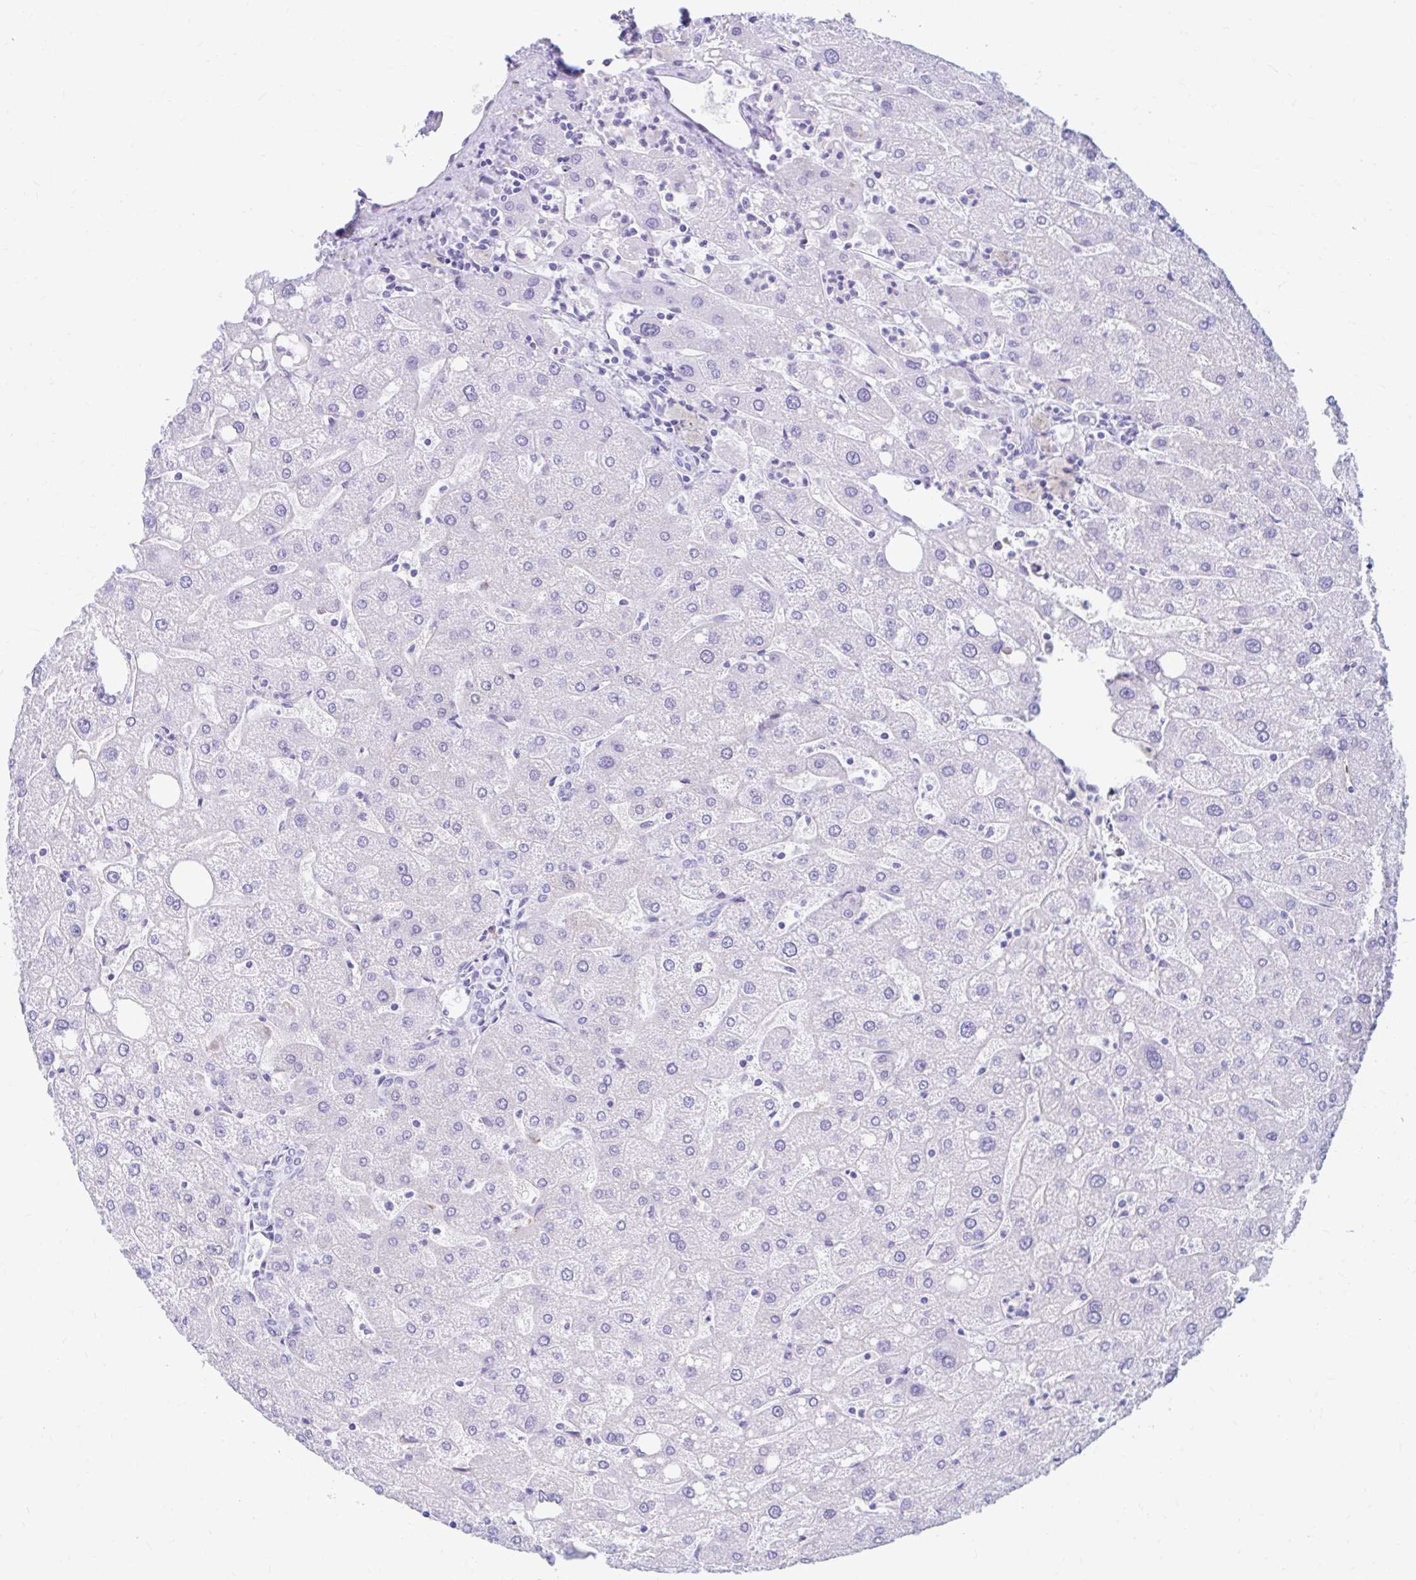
{"staining": {"intensity": "negative", "quantity": "none", "location": "none"}, "tissue": "liver", "cell_type": "Cholangiocytes", "image_type": "normal", "snomed": [{"axis": "morphology", "description": "Normal tissue, NOS"}, {"axis": "topography", "description": "Liver"}], "caption": "Histopathology image shows no protein expression in cholangiocytes of normal liver. (Immunohistochemistry, brightfield microscopy, high magnification).", "gene": "NSG2", "patient": {"sex": "male", "age": 67}}